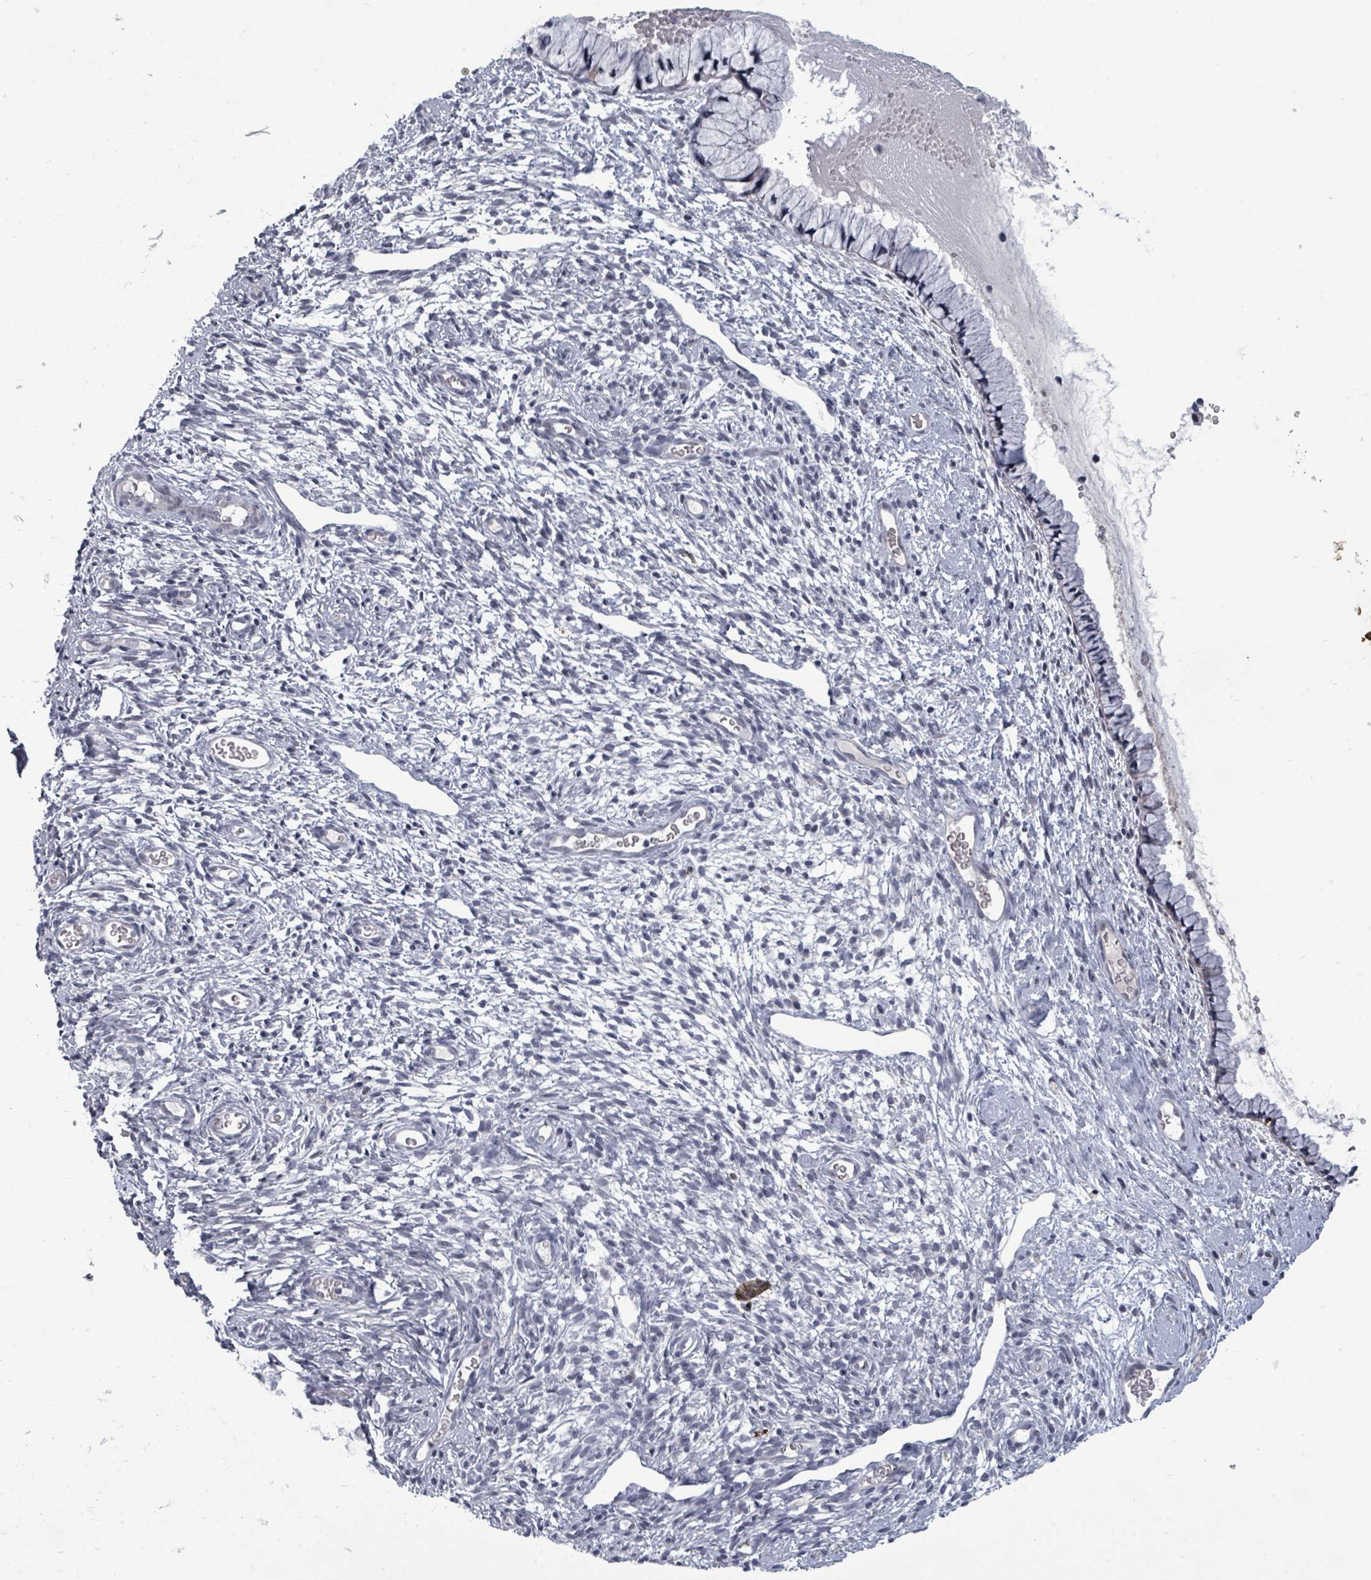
{"staining": {"intensity": "weak", "quantity": "<25%", "location": "cytoplasmic/membranous"}, "tissue": "cervix", "cell_type": "Glandular cells", "image_type": "normal", "snomed": [{"axis": "morphology", "description": "Normal tissue, NOS"}, {"axis": "topography", "description": "Cervix"}], "caption": "IHC photomicrograph of normal human cervix stained for a protein (brown), which exhibits no staining in glandular cells. (Stains: DAB IHC with hematoxylin counter stain, Microscopy: brightfield microscopy at high magnification).", "gene": "ASB12", "patient": {"sex": "female", "age": 76}}